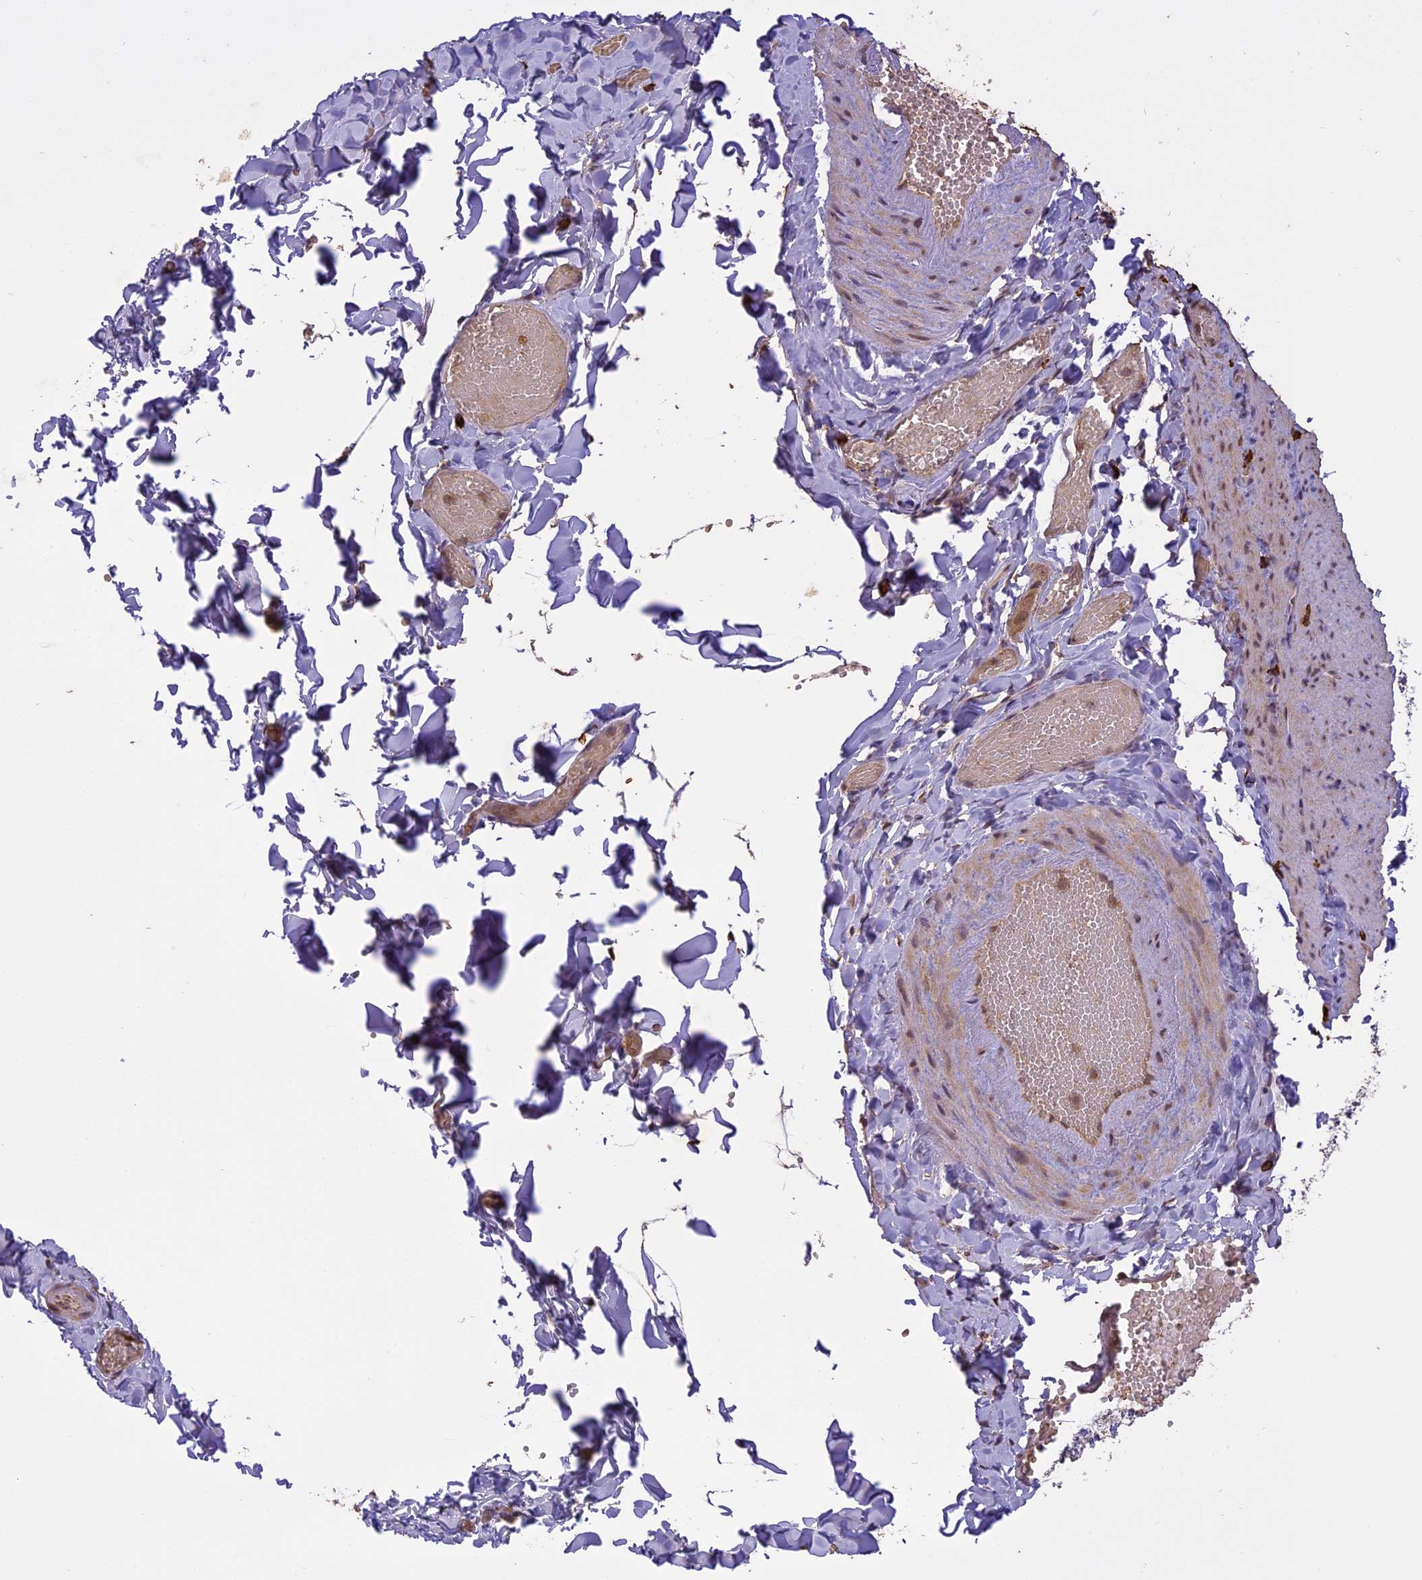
{"staining": {"intensity": "weak", "quantity": "25%-75%", "location": "cytoplasmic/membranous"}, "tissue": "adipose tissue", "cell_type": "Adipocytes", "image_type": "normal", "snomed": [{"axis": "morphology", "description": "Normal tissue, NOS"}, {"axis": "topography", "description": "Gallbladder"}, {"axis": "topography", "description": "Peripheral nerve tissue"}], "caption": "Human adipose tissue stained for a protein (brown) reveals weak cytoplasmic/membranous positive positivity in about 25%-75% of adipocytes.", "gene": "TIGD7", "patient": {"sex": "male", "age": 38}}